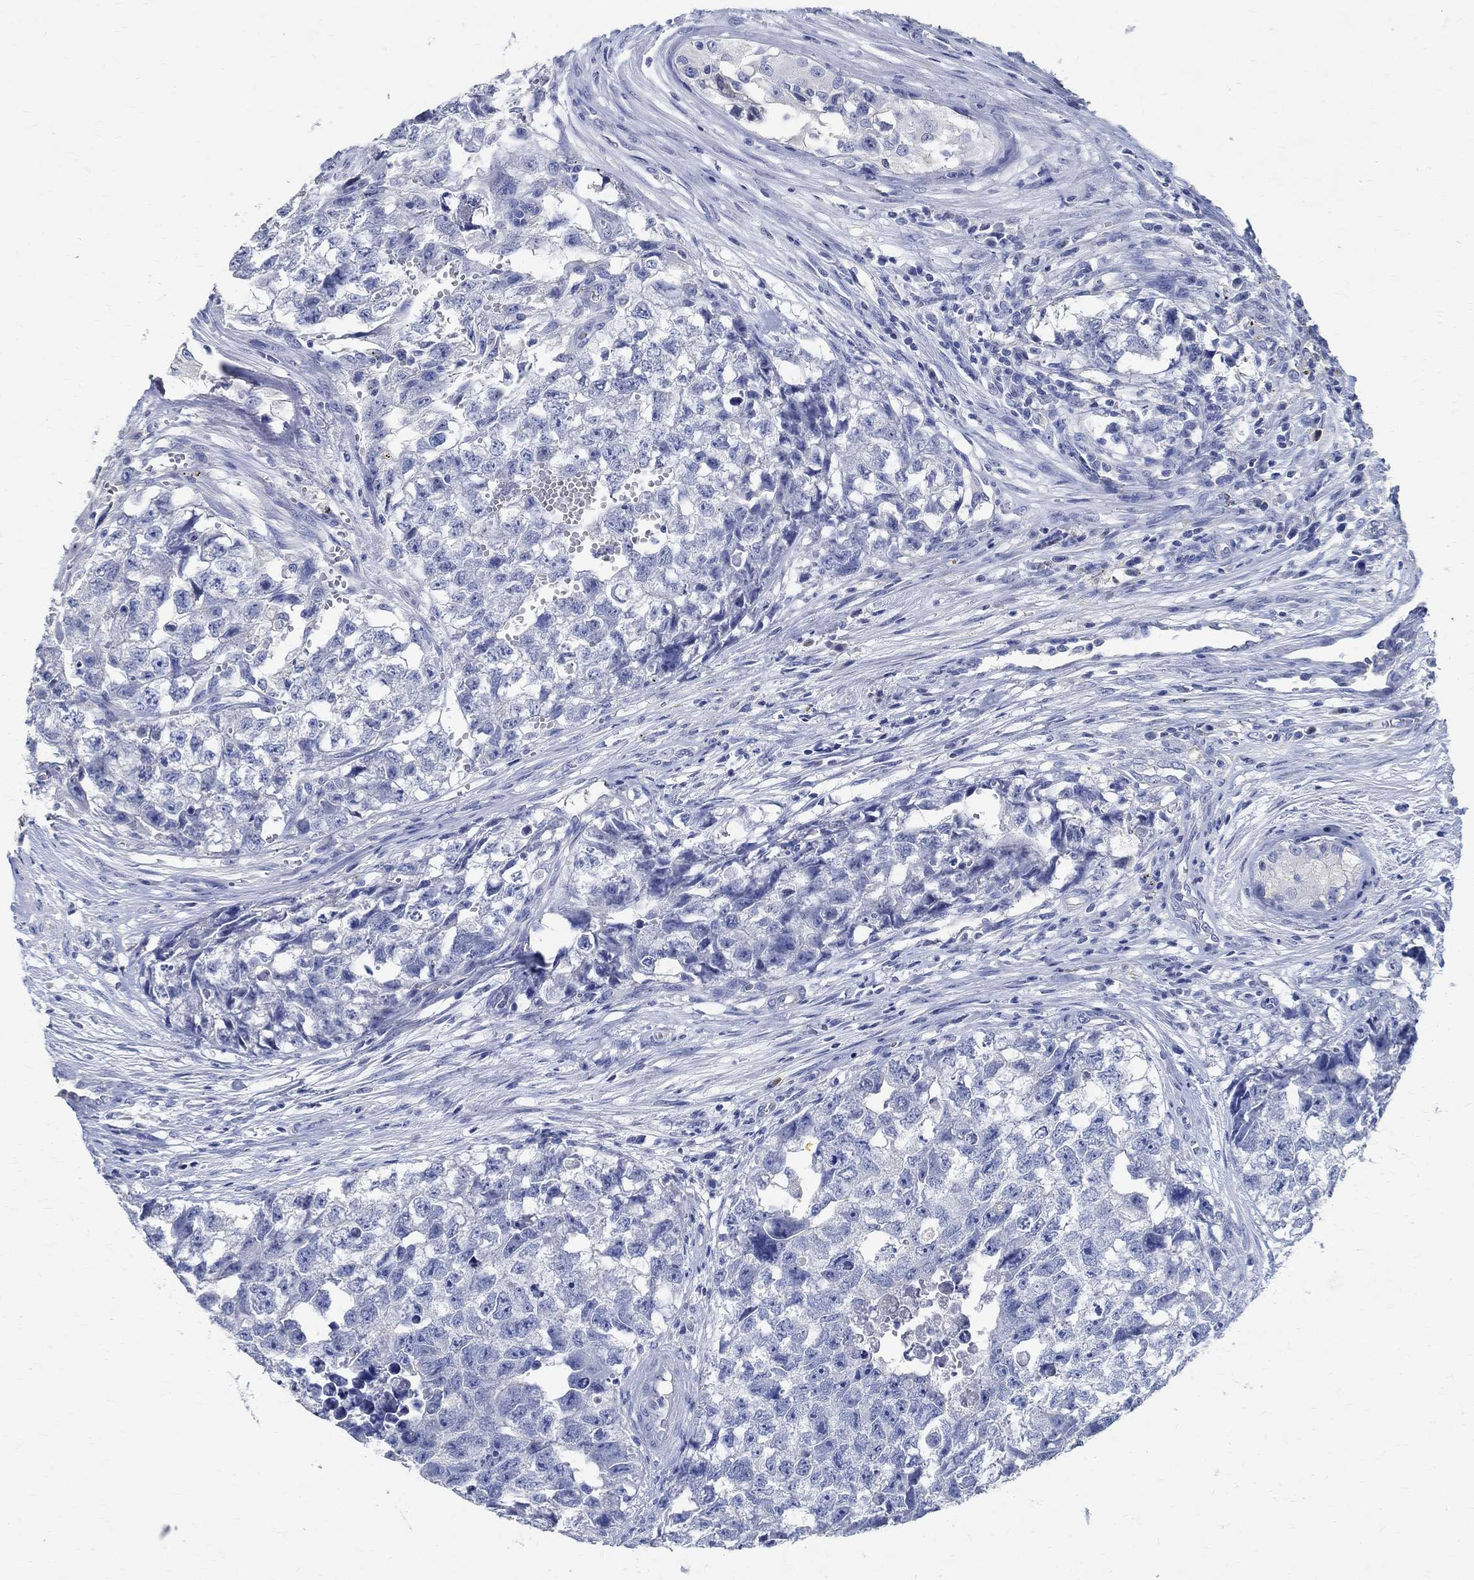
{"staining": {"intensity": "negative", "quantity": "none", "location": "none"}, "tissue": "testis cancer", "cell_type": "Tumor cells", "image_type": "cancer", "snomed": [{"axis": "morphology", "description": "Seminoma, NOS"}, {"axis": "morphology", "description": "Carcinoma, Embryonal, NOS"}, {"axis": "topography", "description": "Testis"}], "caption": "High magnification brightfield microscopy of testis cancer stained with DAB (3,3'-diaminobenzidine) (brown) and counterstained with hematoxylin (blue): tumor cells show no significant staining. The staining was performed using DAB (3,3'-diaminobenzidine) to visualize the protein expression in brown, while the nuclei were stained in blue with hematoxylin (Magnification: 20x).", "gene": "PRX", "patient": {"sex": "male", "age": 22}}